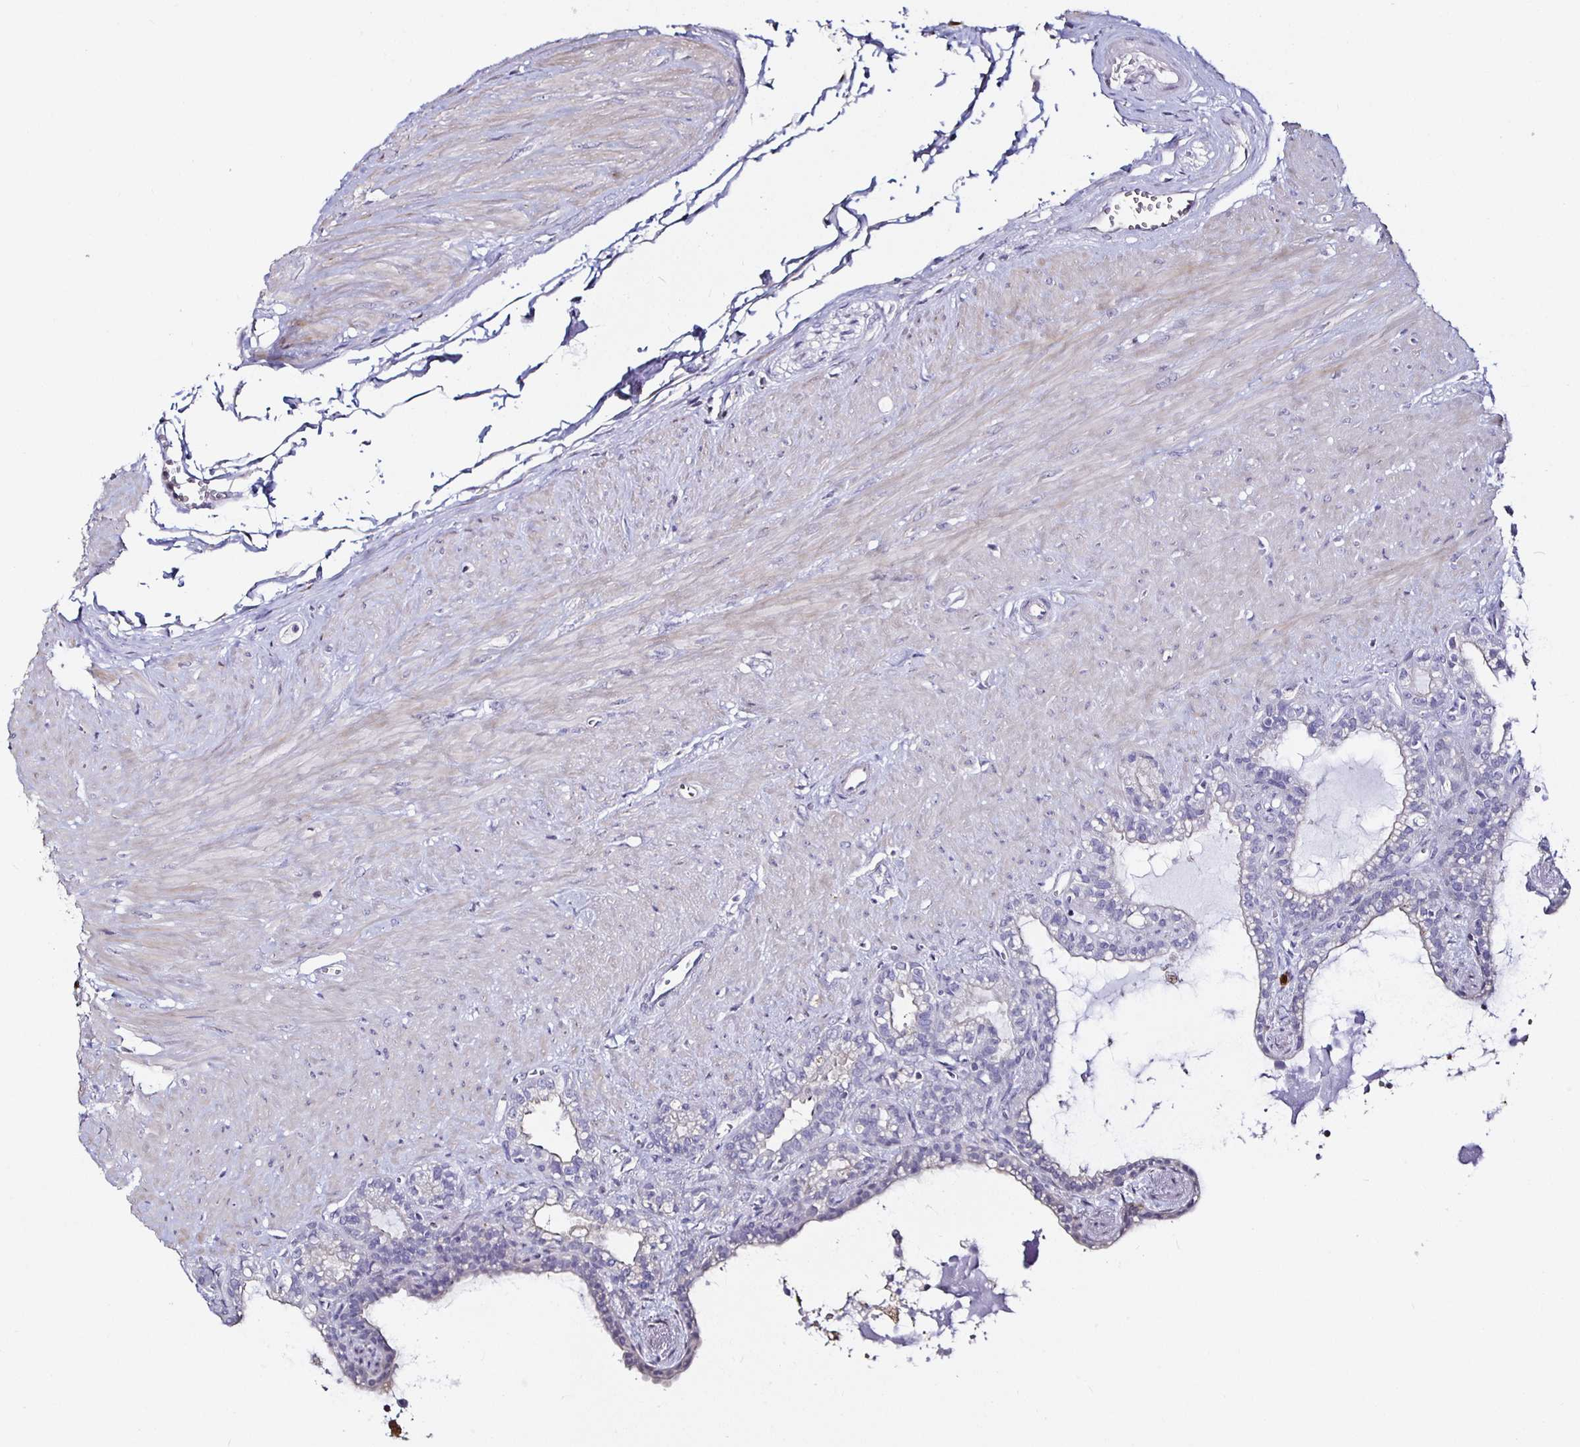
{"staining": {"intensity": "negative", "quantity": "none", "location": "none"}, "tissue": "seminal vesicle", "cell_type": "Glandular cells", "image_type": "normal", "snomed": [{"axis": "morphology", "description": "Normal tissue, NOS"}, {"axis": "topography", "description": "Seminal veicle"}], "caption": "High power microscopy image of an immunohistochemistry image of unremarkable seminal vesicle, revealing no significant staining in glandular cells. (Stains: DAB IHC with hematoxylin counter stain, Microscopy: brightfield microscopy at high magnification).", "gene": "TLR4", "patient": {"sex": "male", "age": 76}}